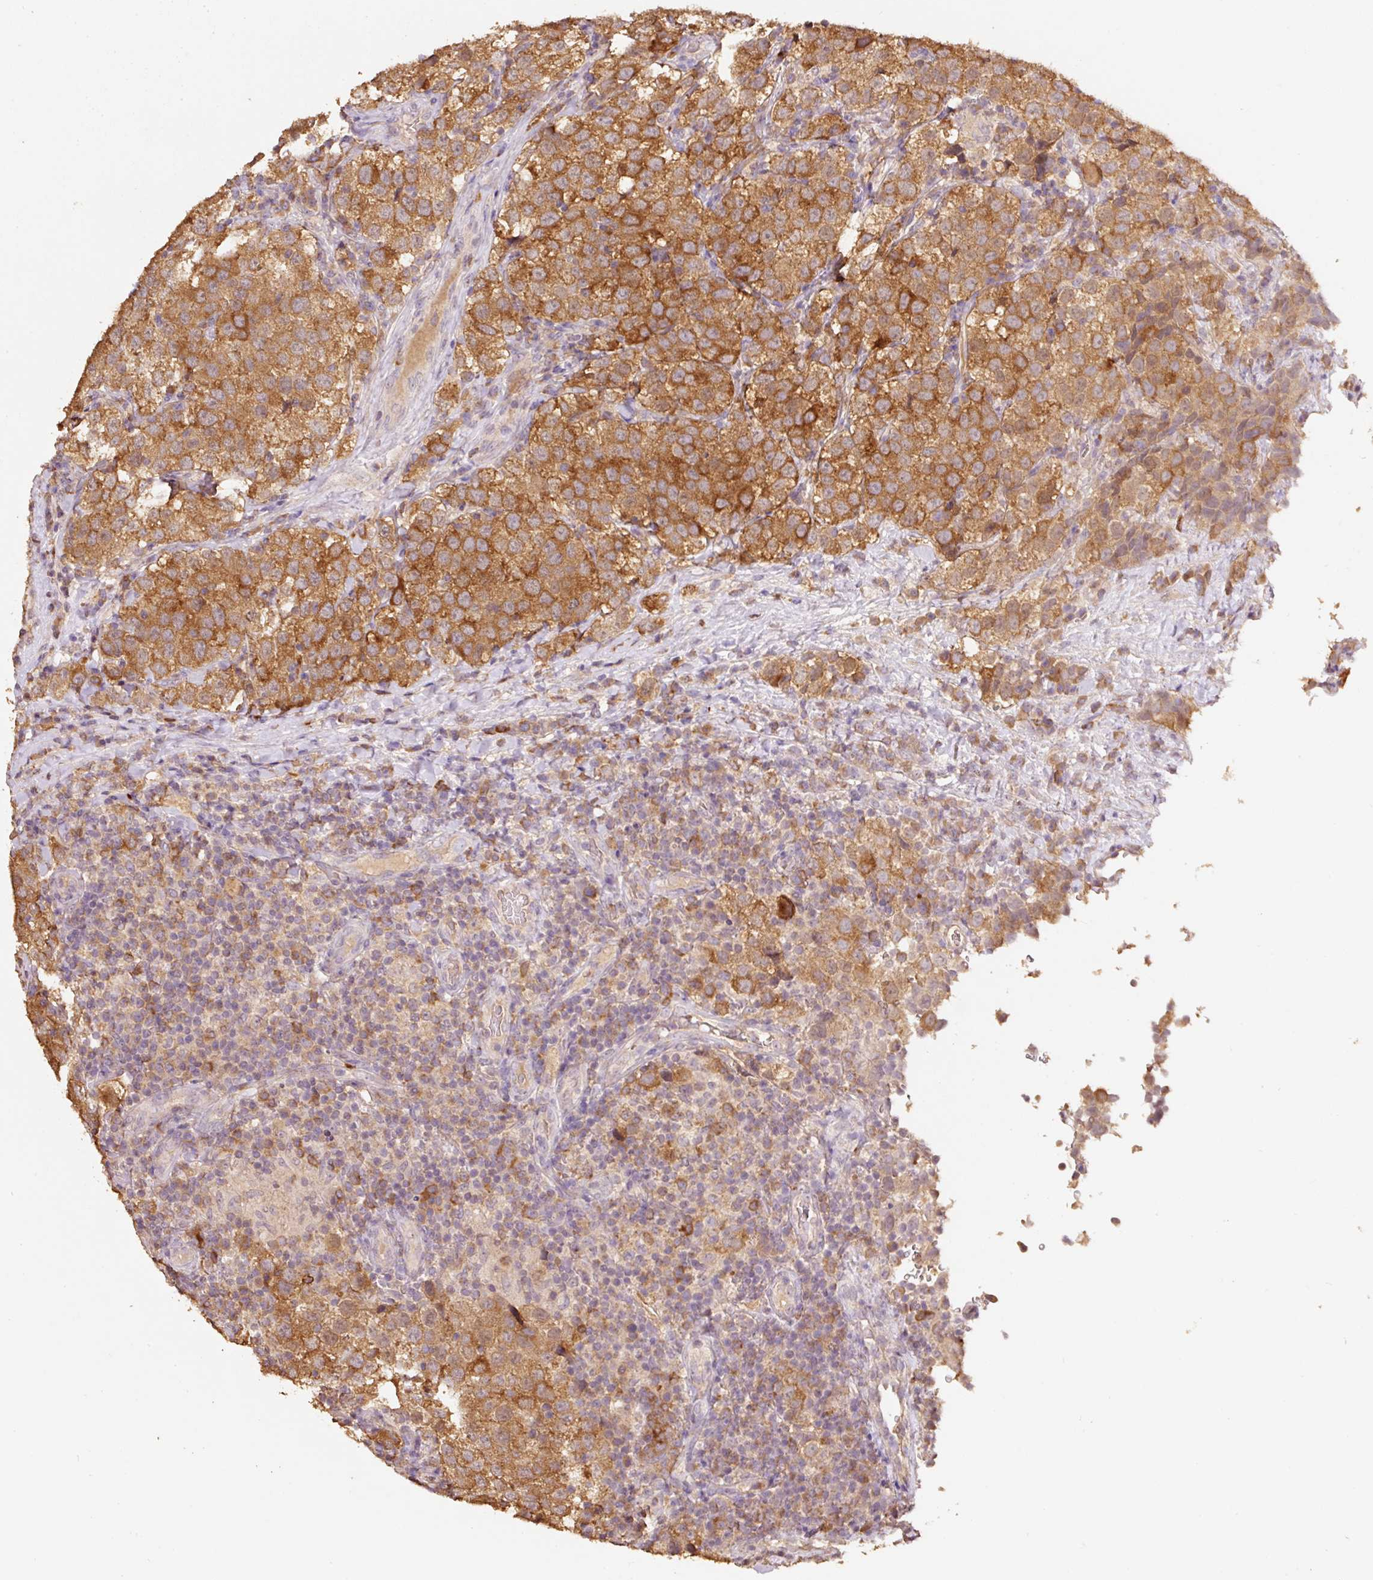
{"staining": {"intensity": "moderate", "quantity": ">75%", "location": "cytoplasmic/membranous"}, "tissue": "testis cancer", "cell_type": "Tumor cells", "image_type": "cancer", "snomed": [{"axis": "morphology", "description": "Seminoma, NOS"}, {"axis": "topography", "description": "Testis"}], "caption": "Protein staining of testis cancer tissue displays moderate cytoplasmic/membranous staining in approximately >75% of tumor cells. The protein is stained brown, and the nuclei are stained in blue (DAB IHC with brightfield microscopy, high magnification).", "gene": "HERC2", "patient": {"sex": "male", "age": 34}}